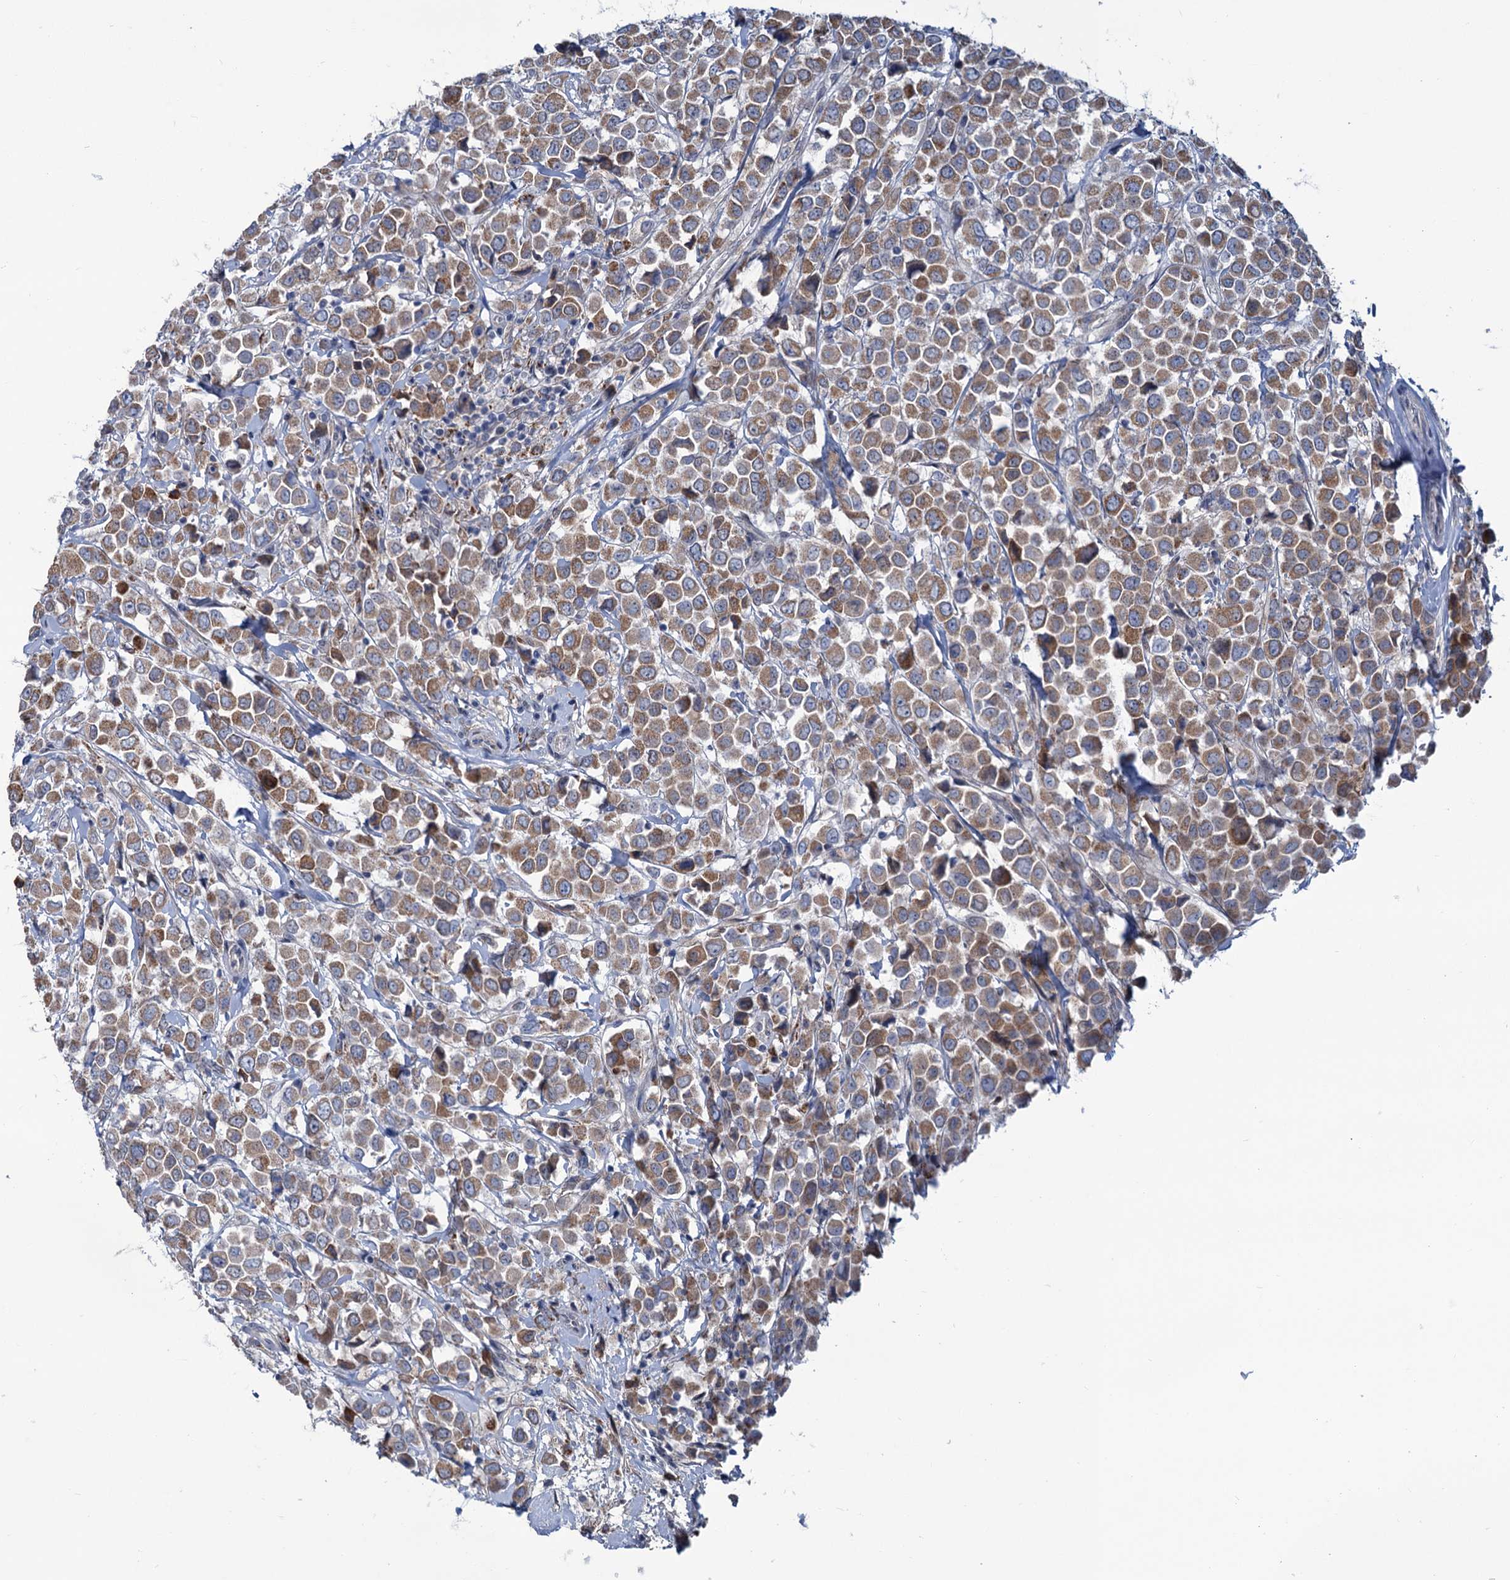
{"staining": {"intensity": "moderate", "quantity": ">75%", "location": "cytoplasmic/membranous"}, "tissue": "breast cancer", "cell_type": "Tumor cells", "image_type": "cancer", "snomed": [{"axis": "morphology", "description": "Duct carcinoma"}, {"axis": "topography", "description": "Breast"}], "caption": "Immunohistochemical staining of human breast cancer exhibits moderate cytoplasmic/membranous protein expression in approximately >75% of tumor cells.", "gene": "LPIN1", "patient": {"sex": "female", "age": 61}}